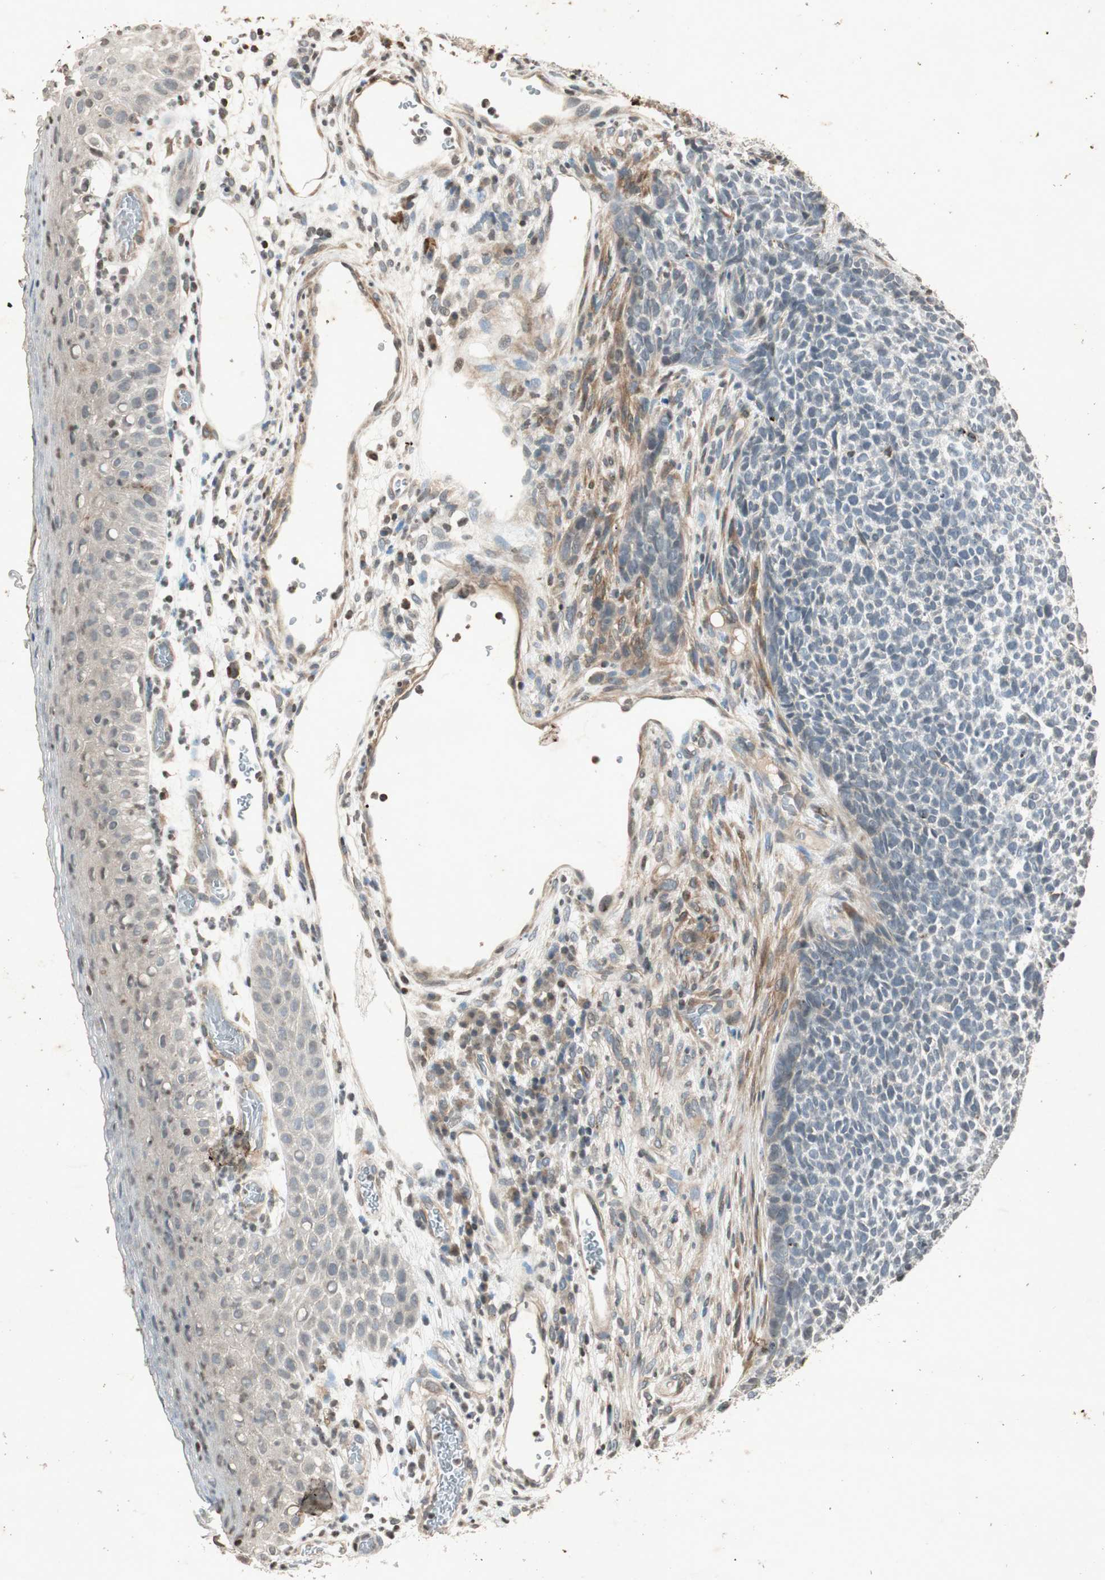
{"staining": {"intensity": "negative", "quantity": "none", "location": "none"}, "tissue": "skin cancer", "cell_type": "Tumor cells", "image_type": "cancer", "snomed": [{"axis": "morphology", "description": "Basal cell carcinoma"}, {"axis": "topography", "description": "Skin"}], "caption": "Protein analysis of basal cell carcinoma (skin) reveals no significant staining in tumor cells. (DAB immunohistochemistry (IHC), high magnification).", "gene": "PRKG1", "patient": {"sex": "female", "age": 84}}